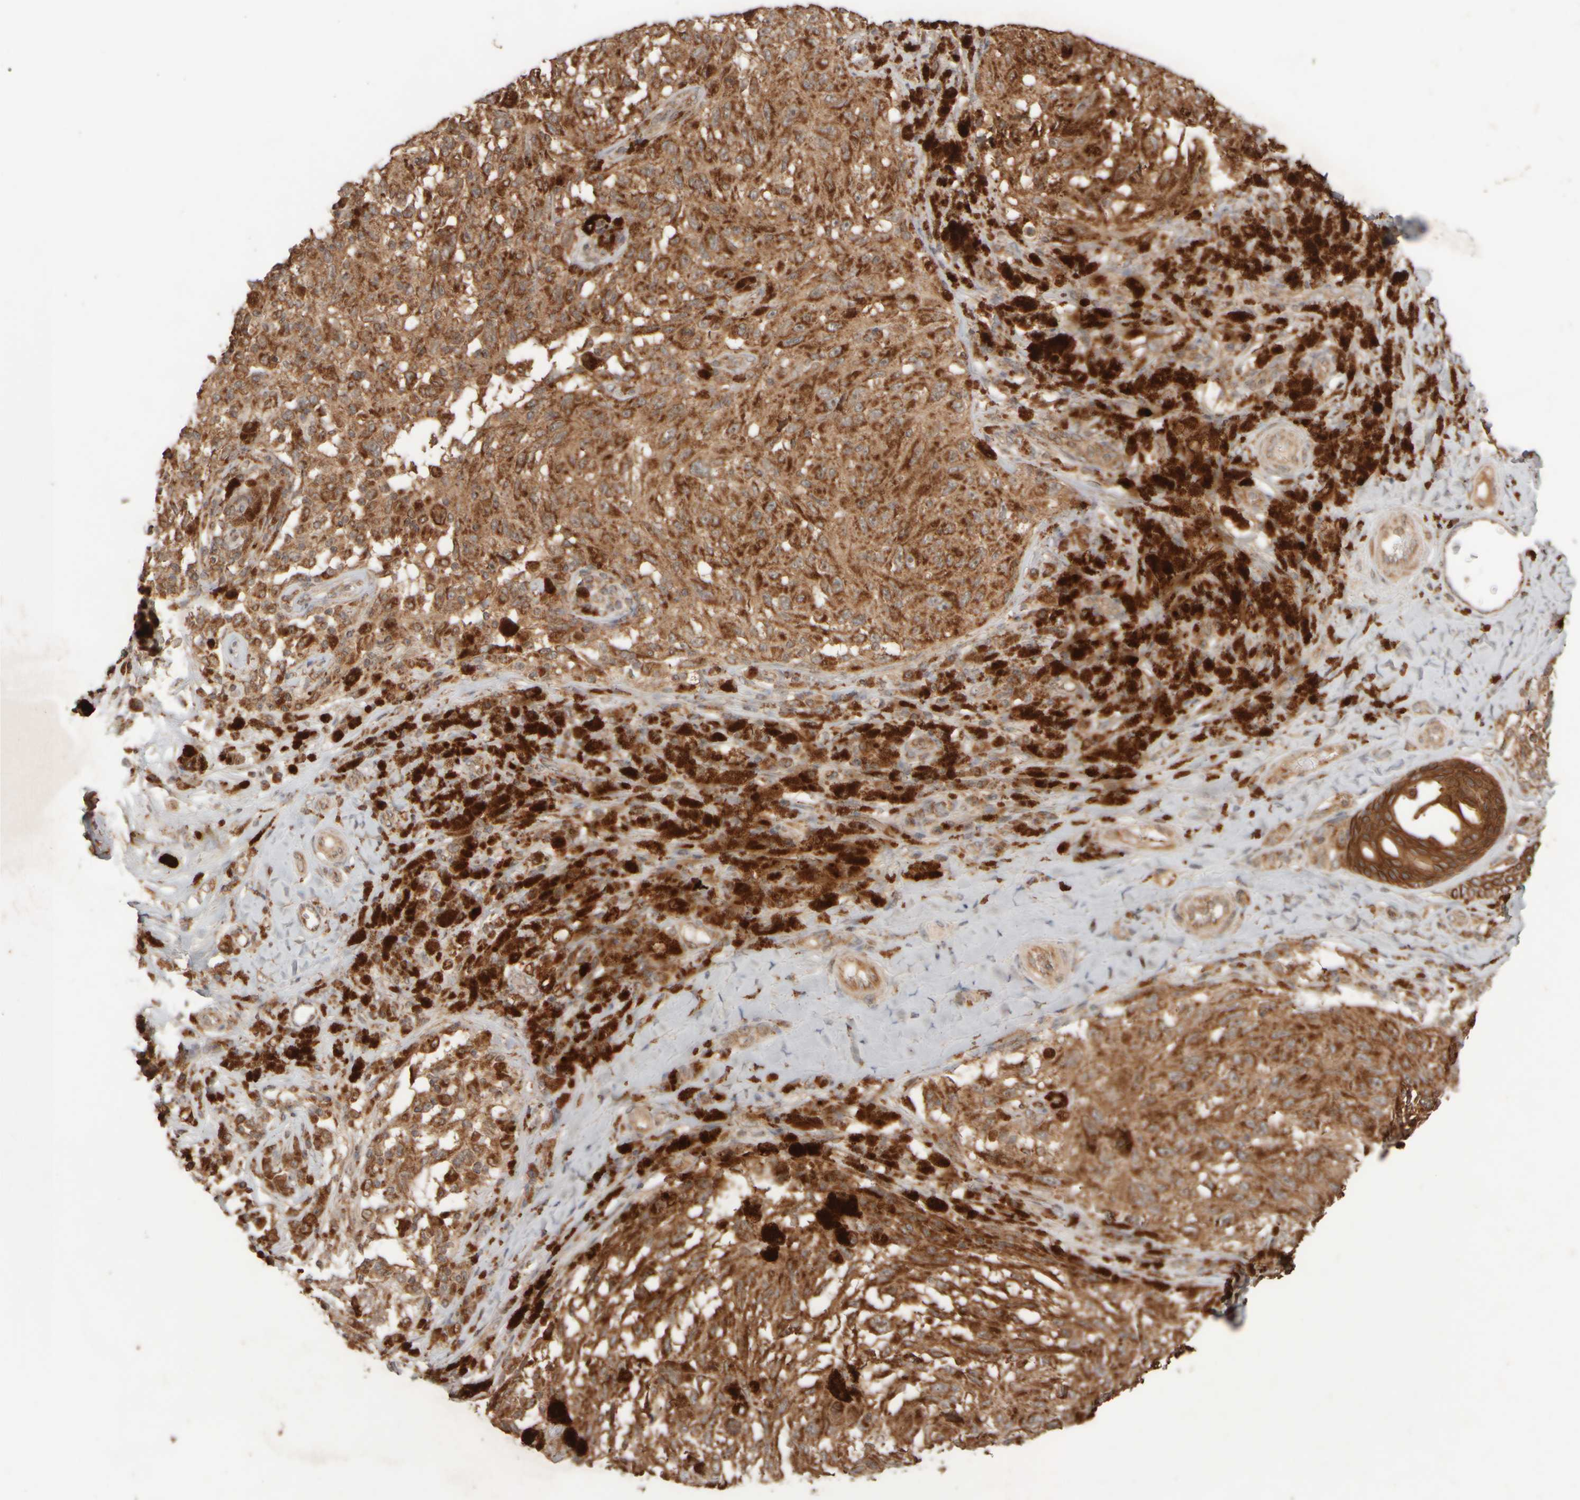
{"staining": {"intensity": "moderate", "quantity": ">75%", "location": "cytoplasmic/membranous"}, "tissue": "melanoma", "cell_type": "Tumor cells", "image_type": "cancer", "snomed": [{"axis": "morphology", "description": "Malignant melanoma, NOS"}, {"axis": "topography", "description": "Skin"}], "caption": "The image displays a brown stain indicating the presence of a protein in the cytoplasmic/membranous of tumor cells in malignant melanoma.", "gene": "EIF2B3", "patient": {"sex": "female", "age": 73}}